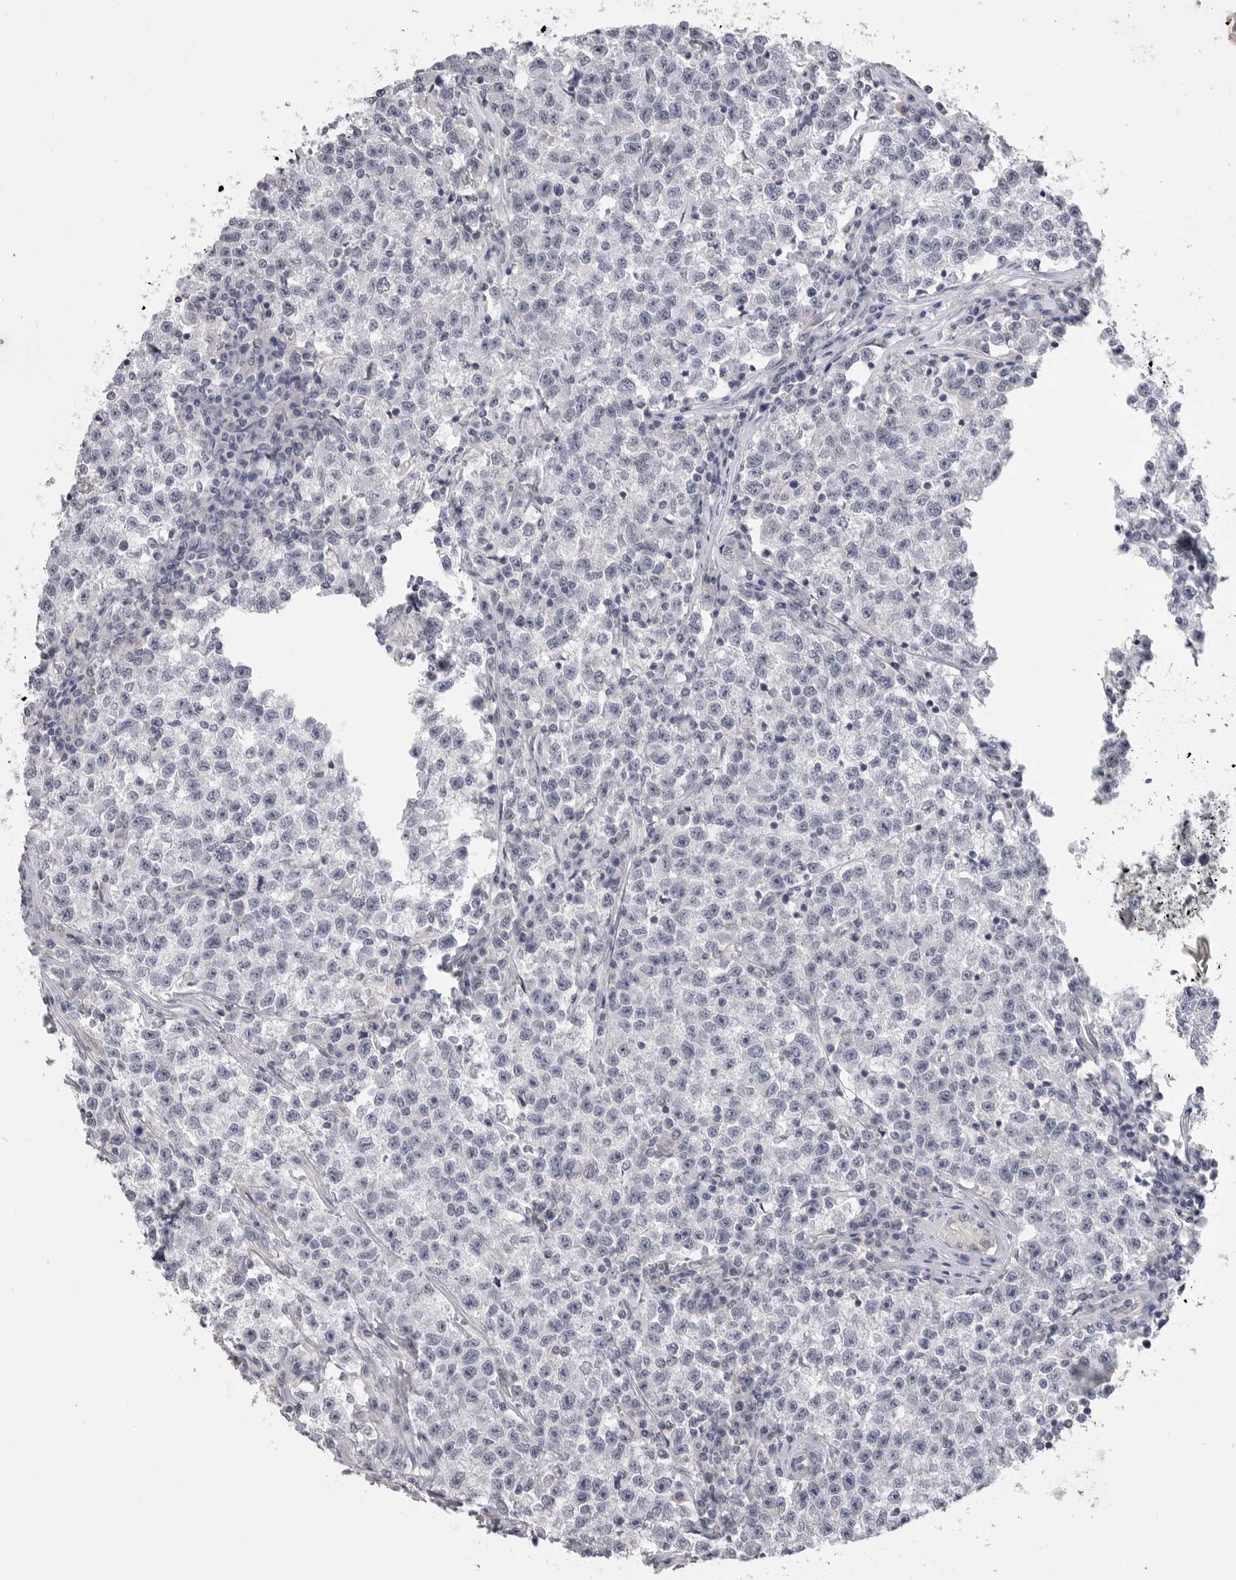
{"staining": {"intensity": "negative", "quantity": "none", "location": "none"}, "tissue": "testis cancer", "cell_type": "Tumor cells", "image_type": "cancer", "snomed": [{"axis": "morphology", "description": "Seminoma, NOS"}, {"axis": "topography", "description": "Testis"}], "caption": "DAB immunohistochemical staining of testis cancer displays no significant expression in tumor cells. (DAB (3,3'-diaminobenzidine) immunohistochemistry with hematoxylin counter stain).", "gene": "DLGAP3", "patient": {"sex": "male", "age": 22}}